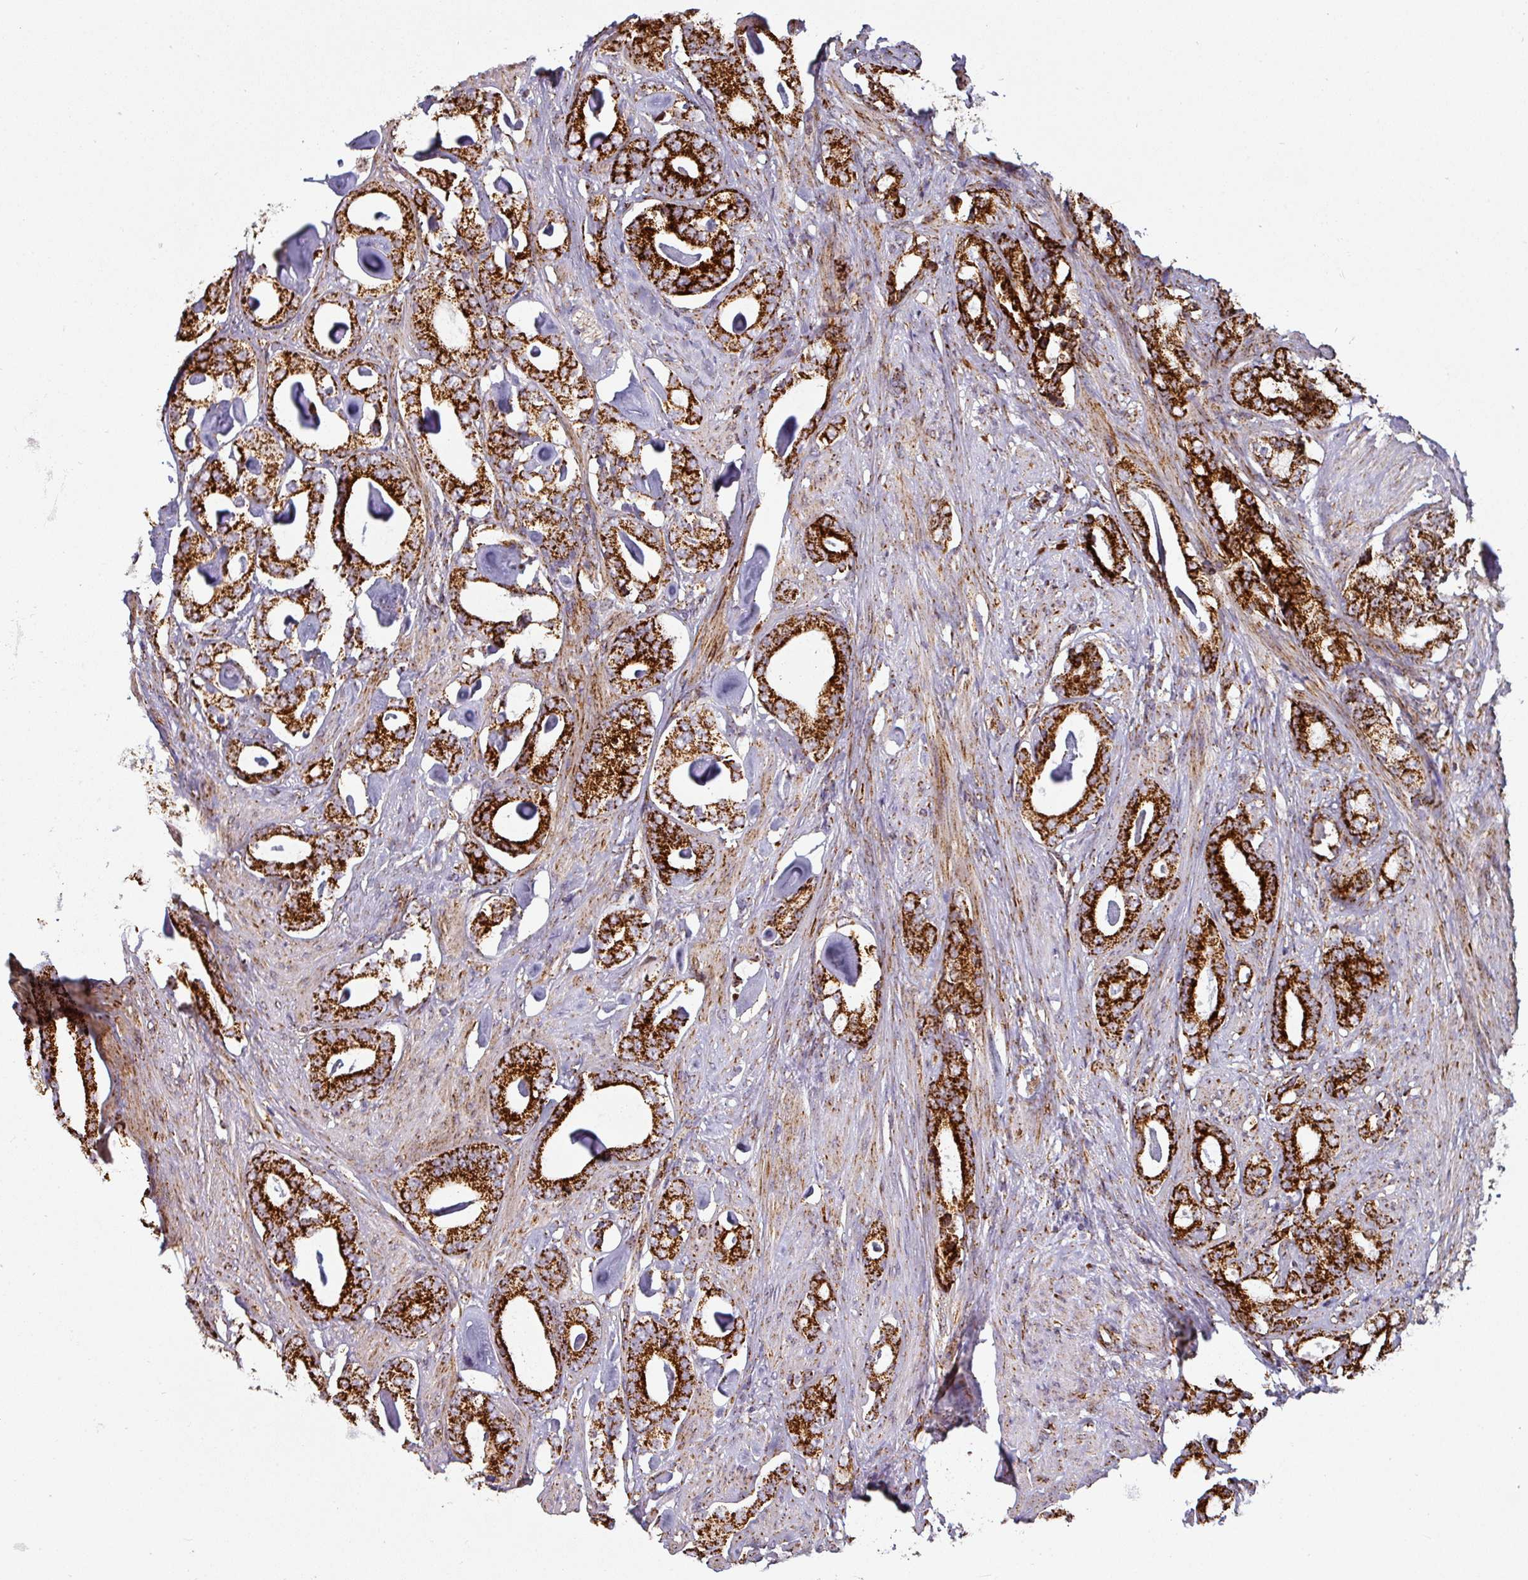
{"staining": {"intensity": "strong", "quantity": ">75%", "location": "cytoplasmic/membranous"}, "tissue": "prostate cancer", "cell_type": "Tumor cells", "image_type": "cancer", "snomed": [{"axis": "morphology", "description": "Adenocarcinoma, Low grade"}, {"axis": "topography", "description": "Prostate"}], "caption": "Prostate low-grade adenocarcinoma stained with DAB (3,3'-diaminobenzidine) IHC displays high levels of strong cytoplasmic/membranous positivity in about >75% of tumor cells. The staining was performed using DAB (3,3'-diaminobenzidine), with brown indicating positive protein expression. Nuclei are stained blue with hematoxylin.", "gene": "TRAP1", "patient": {"sex": "male", "age": 71}}